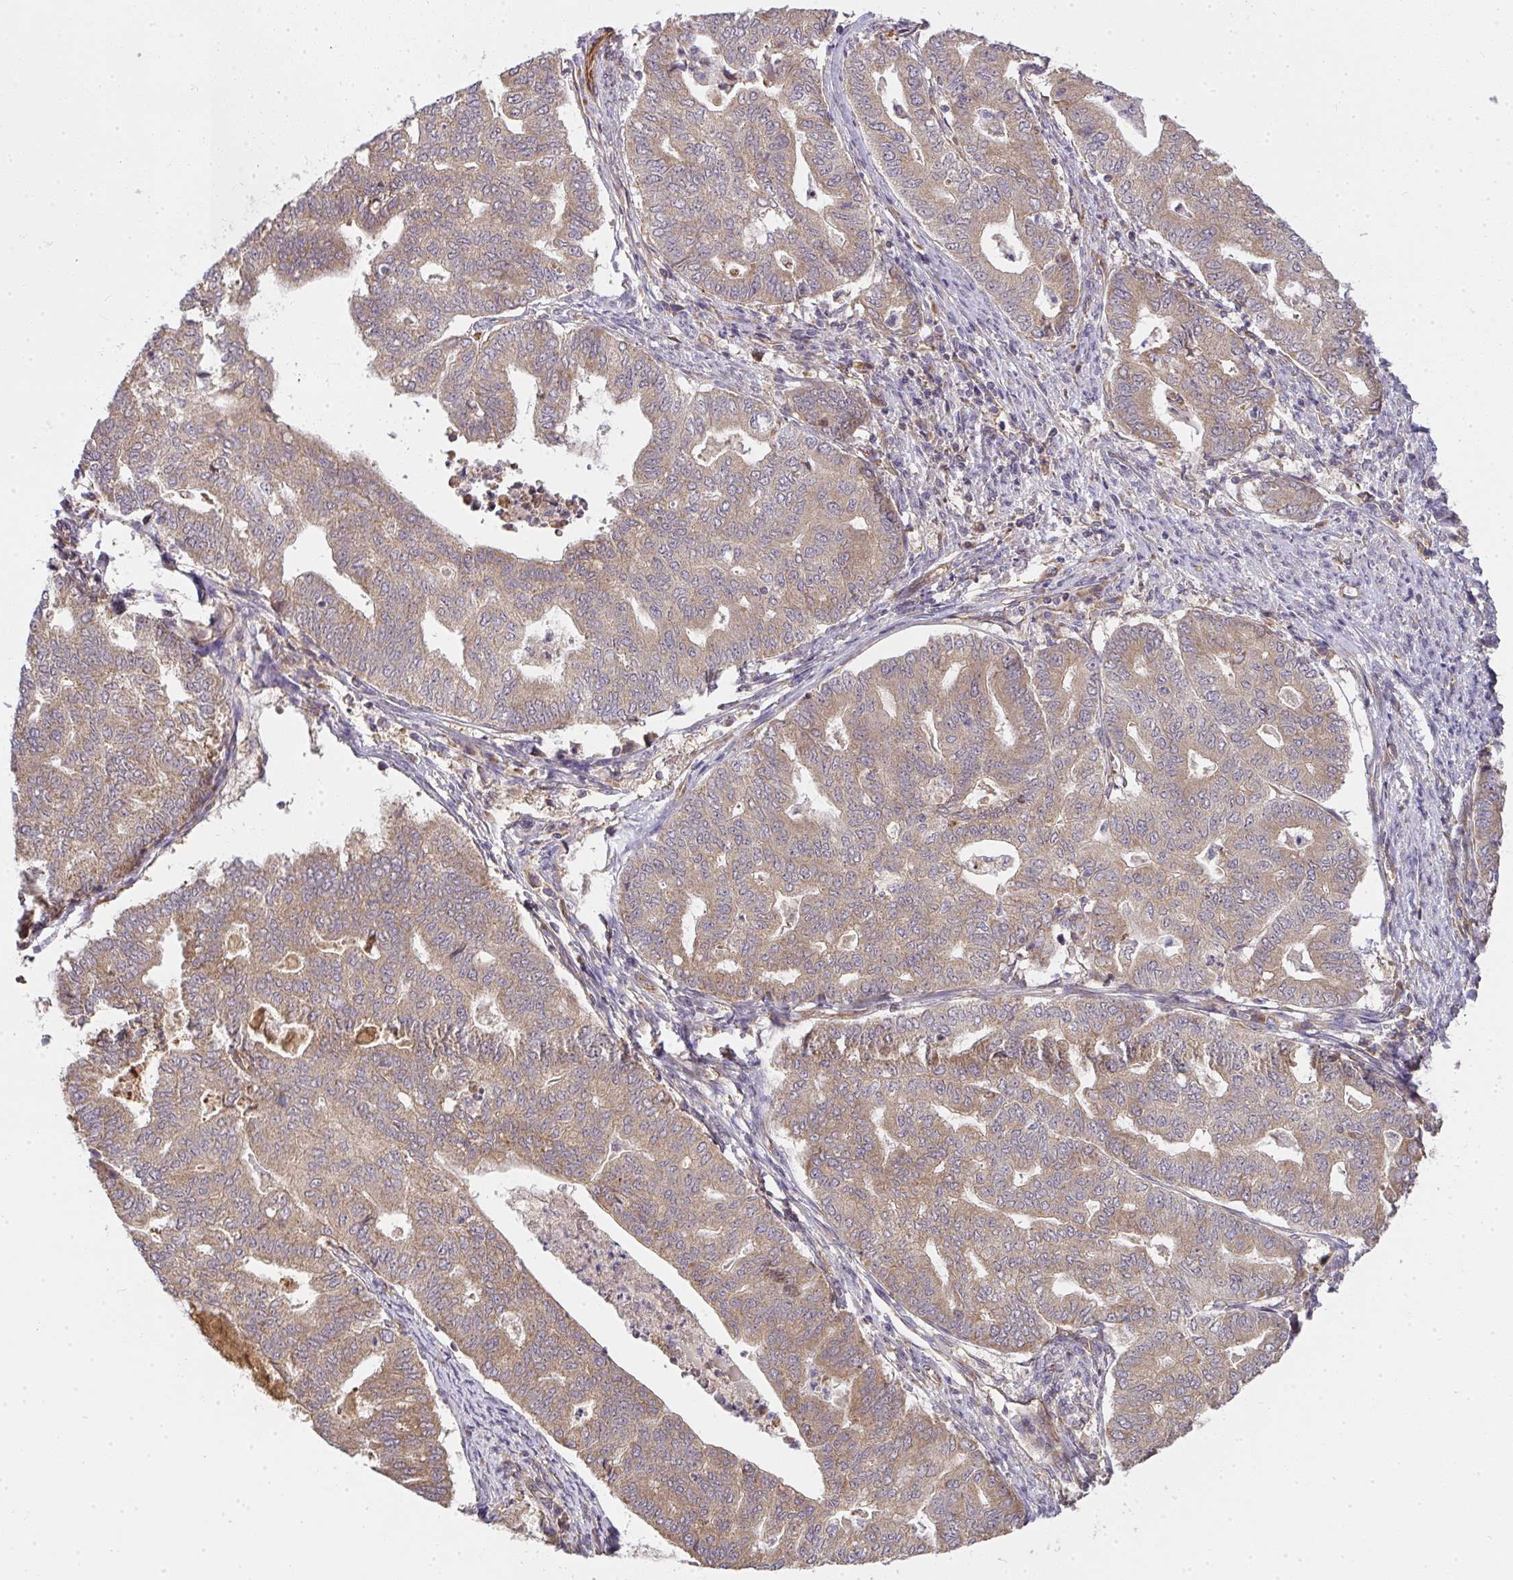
{"staining": {"intensity": "weak", "quantity": ">75%", "location": "cytoplasmic/membranous"}, "tissue": "endometrial cancer", "cell_type": "Tumor cells", "image_type": "cancer", "snomed": [{"axis": "morphology", "description": "Adenocarcinoma, NOS"}, {"axis": "topography", "description": "Endometrium"}], "caption": "An image showing weak cytoplasmic/membranous staining in approximately >75% of tumor cells in adenocarcinoma (endometrial), as visualized by brown immunohistochemical staining.", "gene": "B4GALT6", "patient": {"sex": "female", "age": 79}}